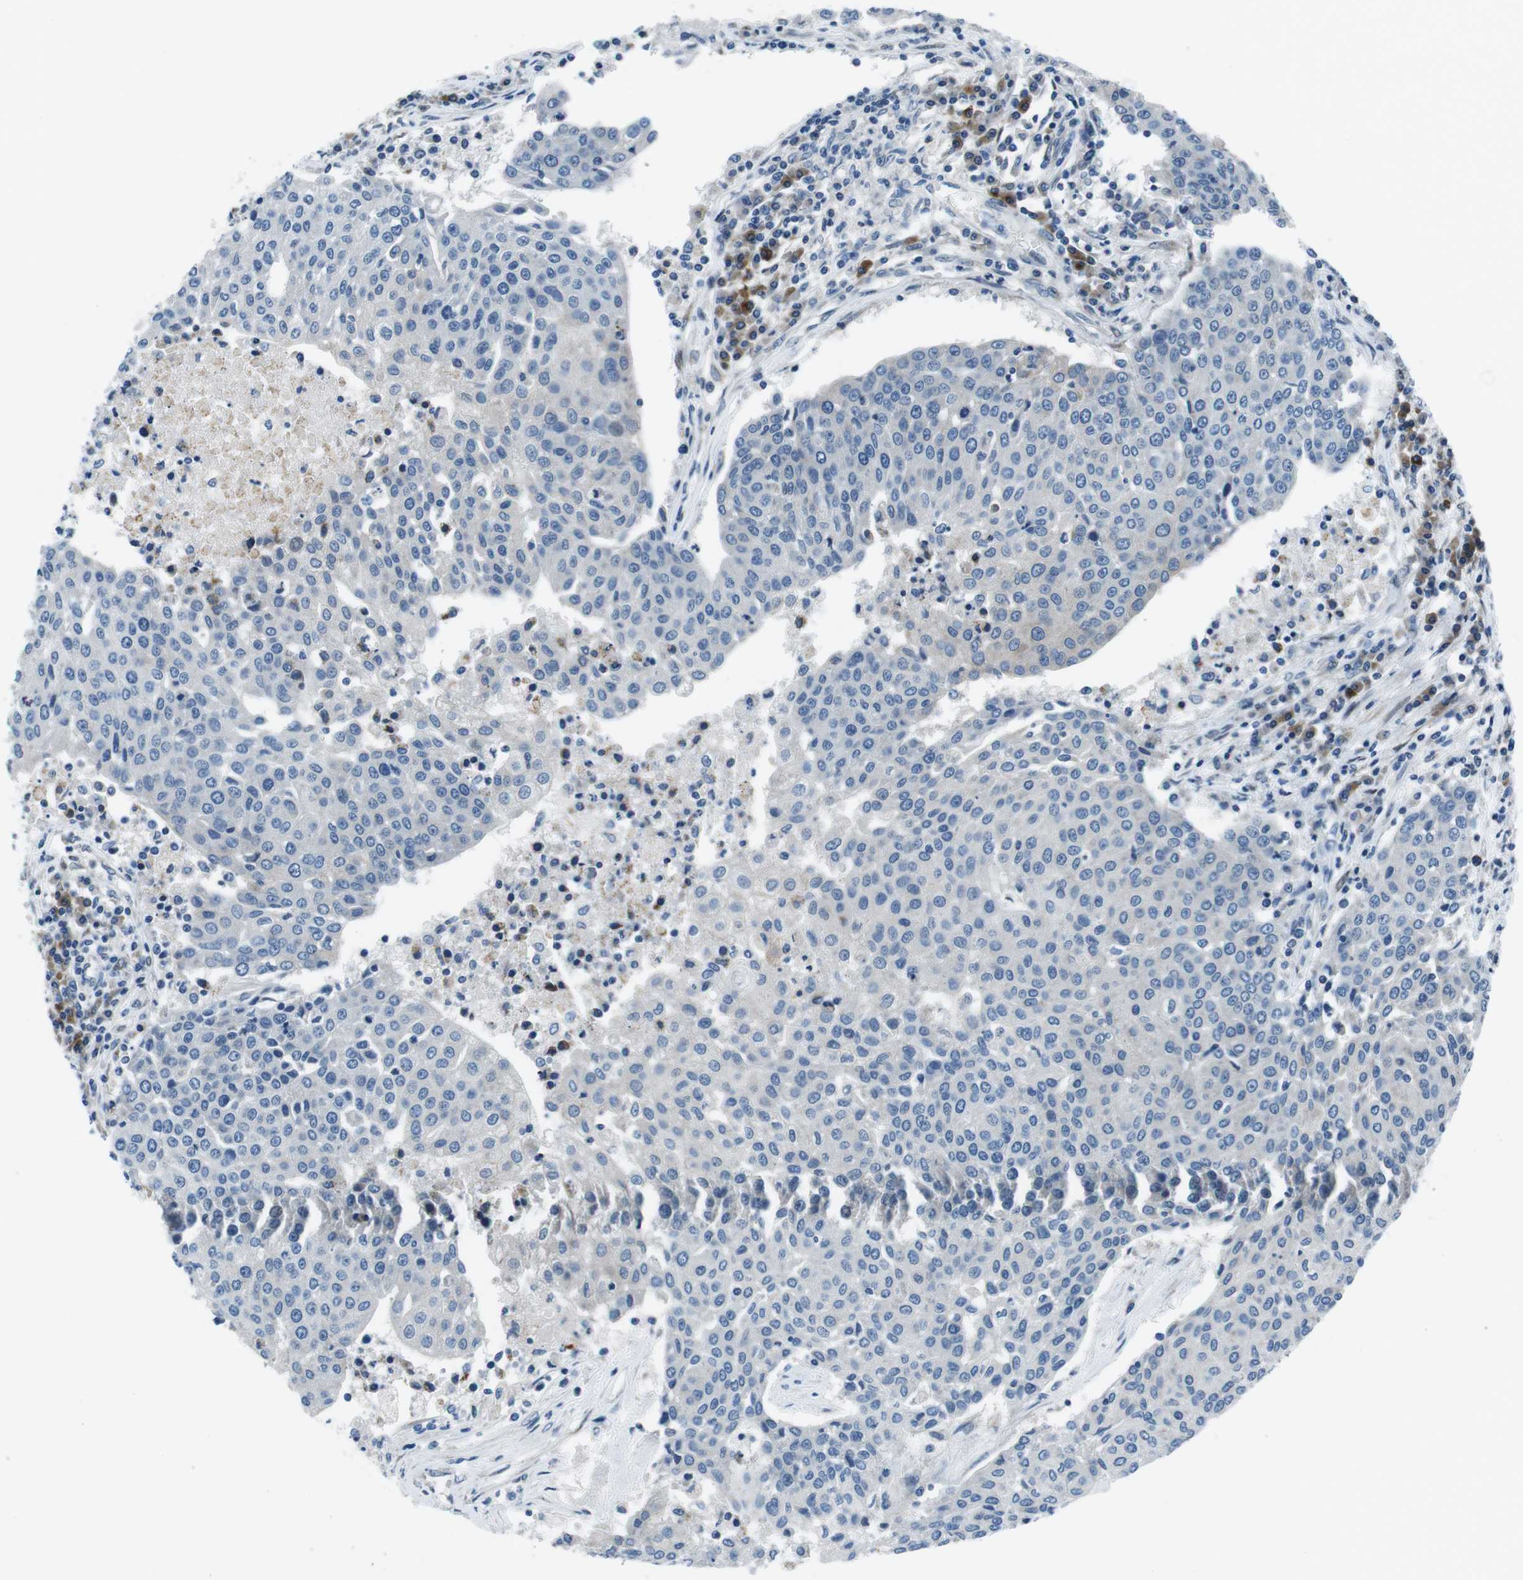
{"staining": {"intensity": "negative", "quantity": "none", "location": "none"}, "tissue": "urothelial cancer", "cell_type": "Tumor cells", "image_type": "cancer", "snomed": [{"axis": "morphology", "description": "Urothelial carcinoma, High grade"}, {"axis": "topography", "description": "Urinary bladder"}], "caption": "High power microscopy histopathology image of an immunohistochemistry micrograph of urothelial cancer, revealing no significant expression in tumor cells.", "gene": "NUCB2", "patient": {"sex": "female", "age": 85}}